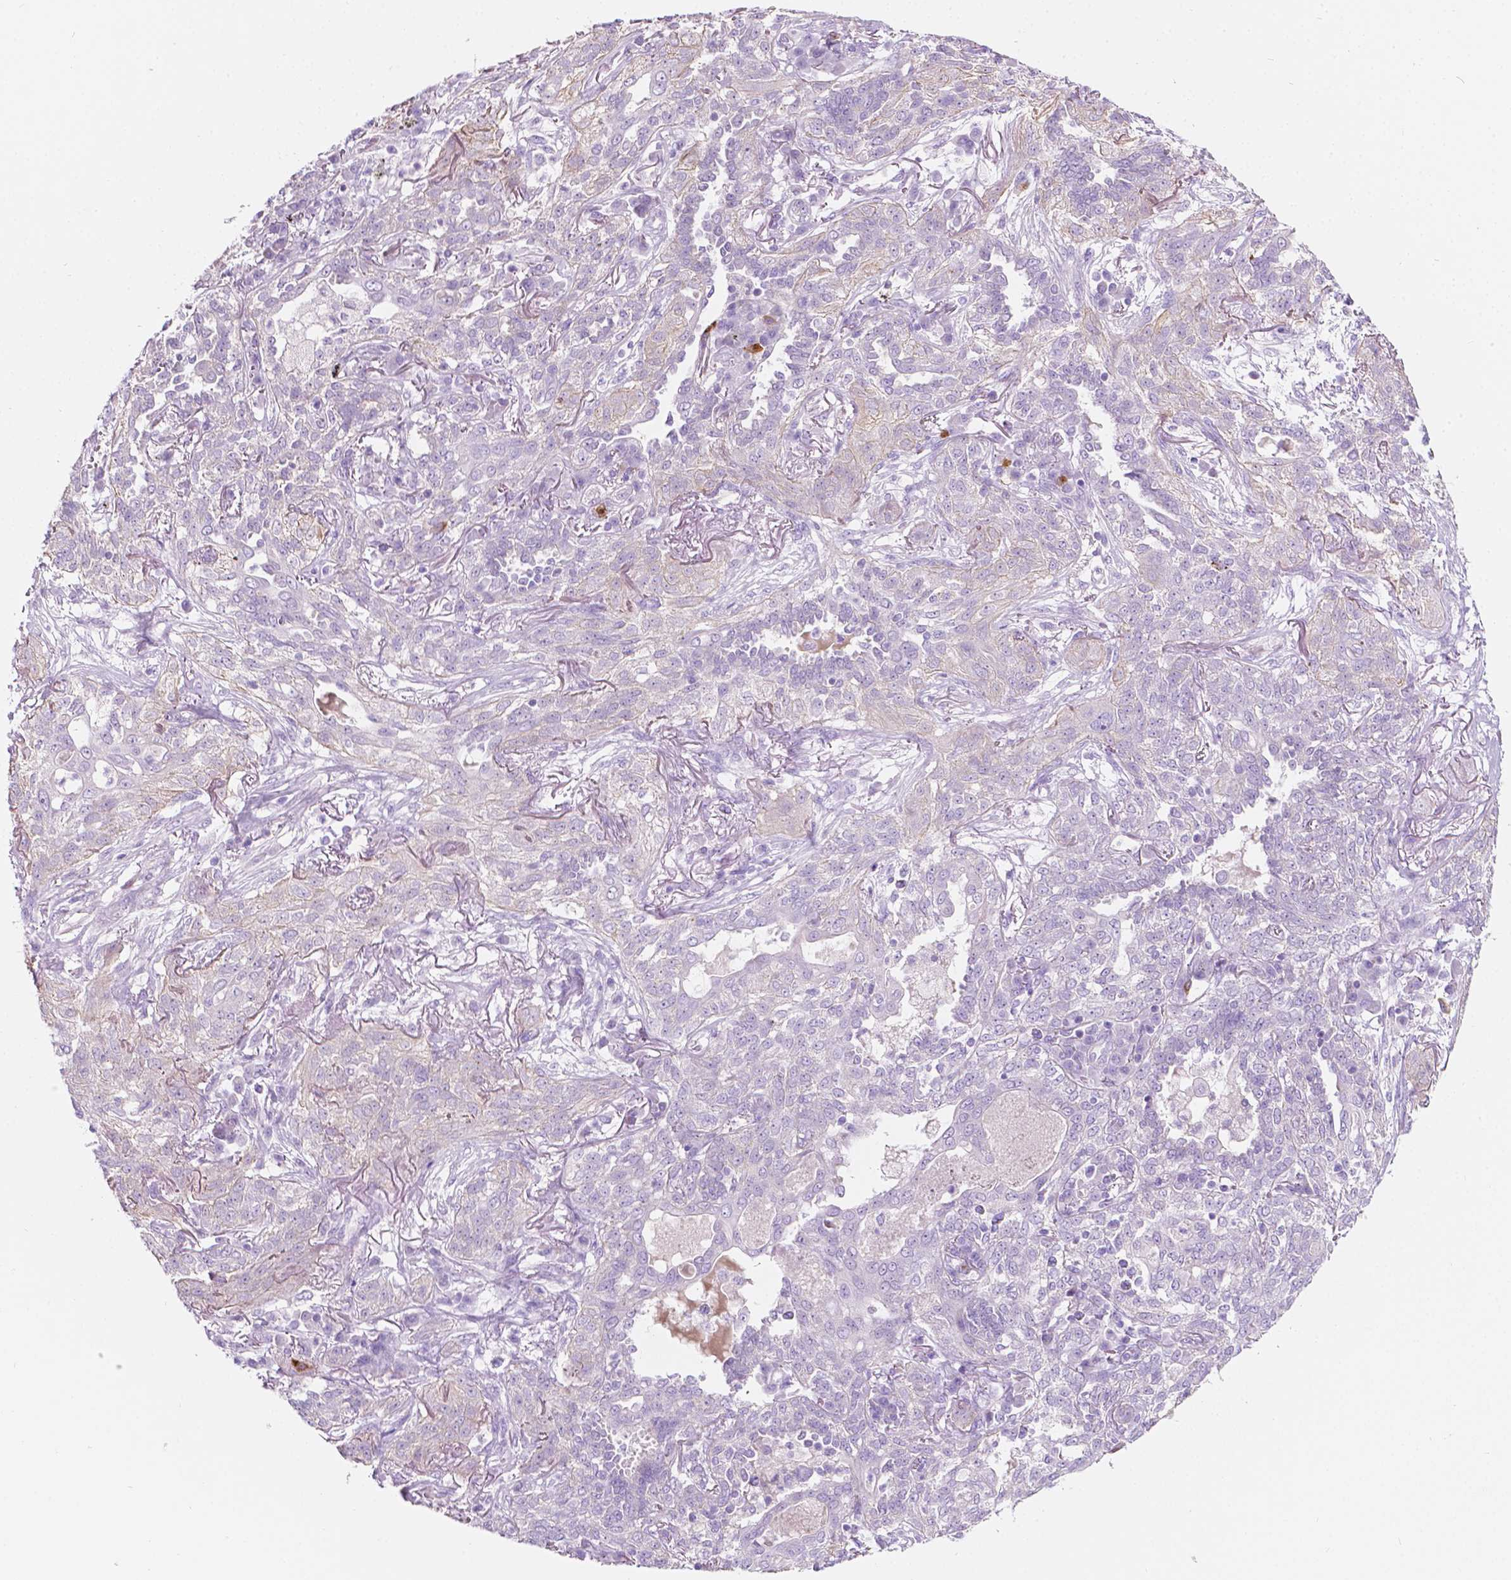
{"staining": {"intensity": "negative", "quantity": "none", "location": "none"}, "tissue": "lung cancer", "cell_type": "Tumor cells", "image_type": "cancer", "snomed": [{"axis": "morphology", "description": "Squamous cell carcinoma, NOS"}, {"axis": "topography", "description": "Lung"}], "caption": "A histopathology image of human lung cancer is negative for staining in tumor cells.", "gene": "NOS1AP", "patient": {"sex": "female", "age": 70}}